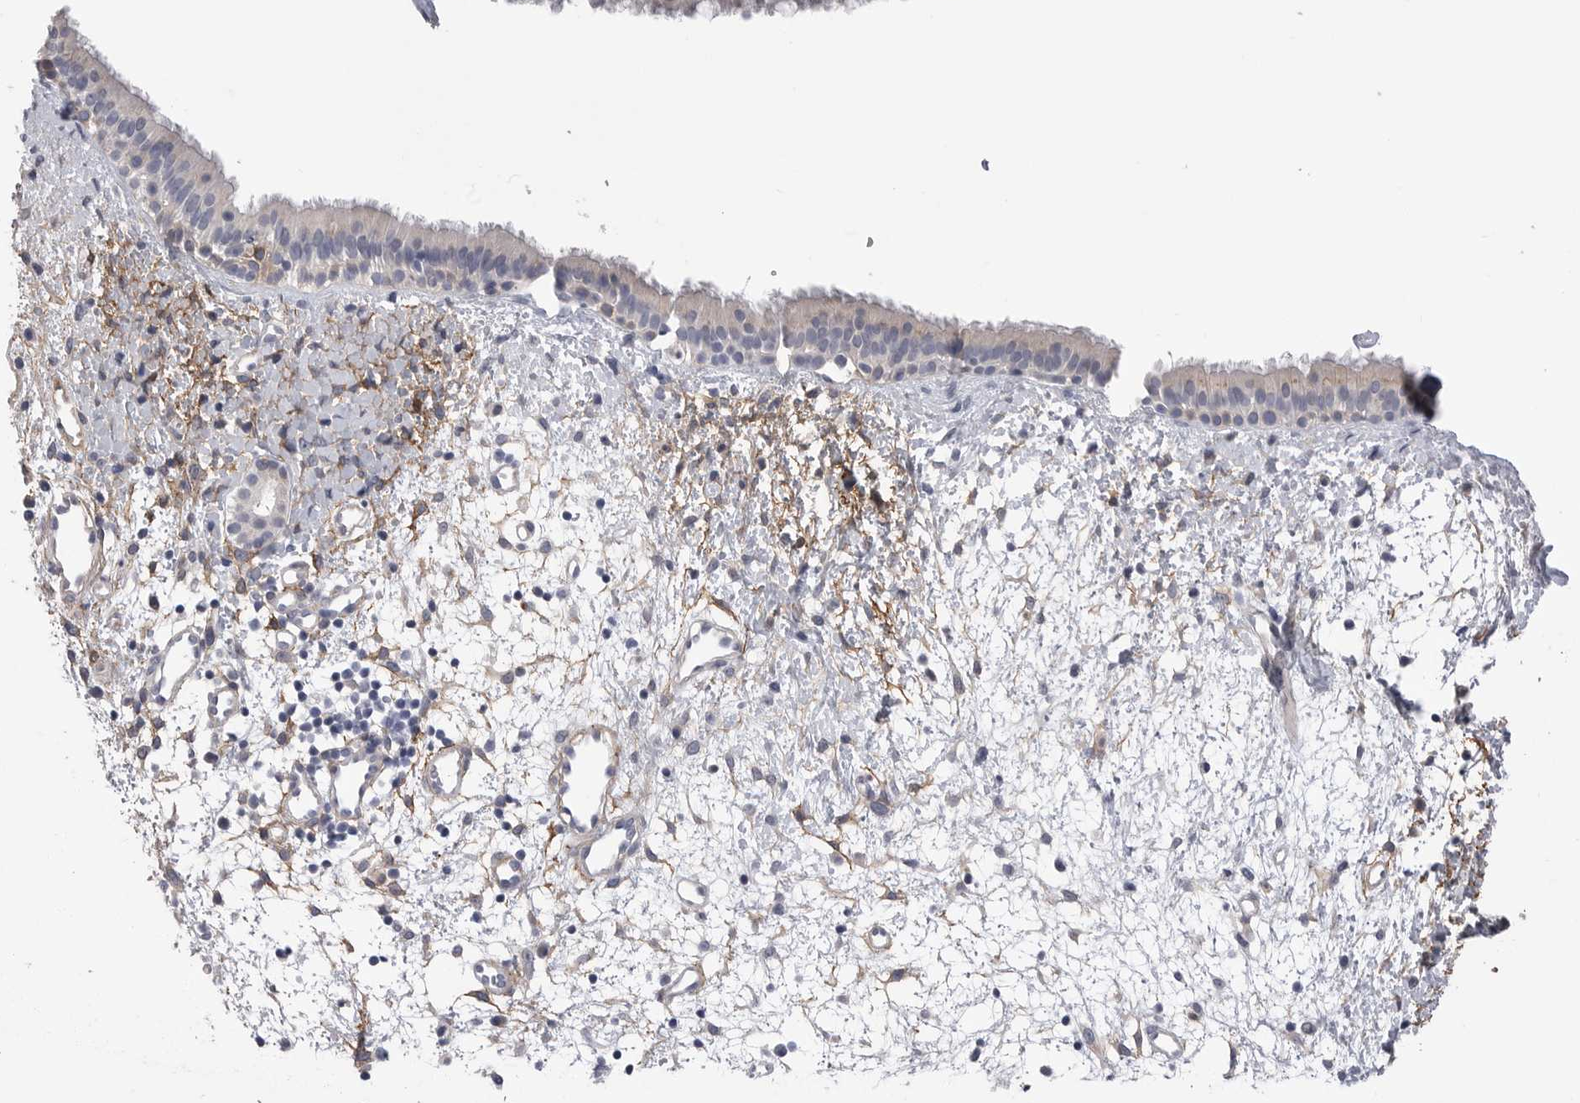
{"staining": {"intensity": "negative", "quantity": "none", "location": "none"}, "tissue": "nasopharynx", "cell_type": "Respiratory epithelial cells", "image_type": "normal", "snomed": [{"axis": "morphology", "description": "Normal tissue, NOS"}, {"axis": "topography", "description": "Nasopharynx"}], "caption": "High power microscopy image of an immunohistochemistry photomicrograph of normal nasopharynx, revealing no significant expression in respiratory epithelial cells.", "gene": "AKAP12", "patient": {"sex": "male", "age": 22}}